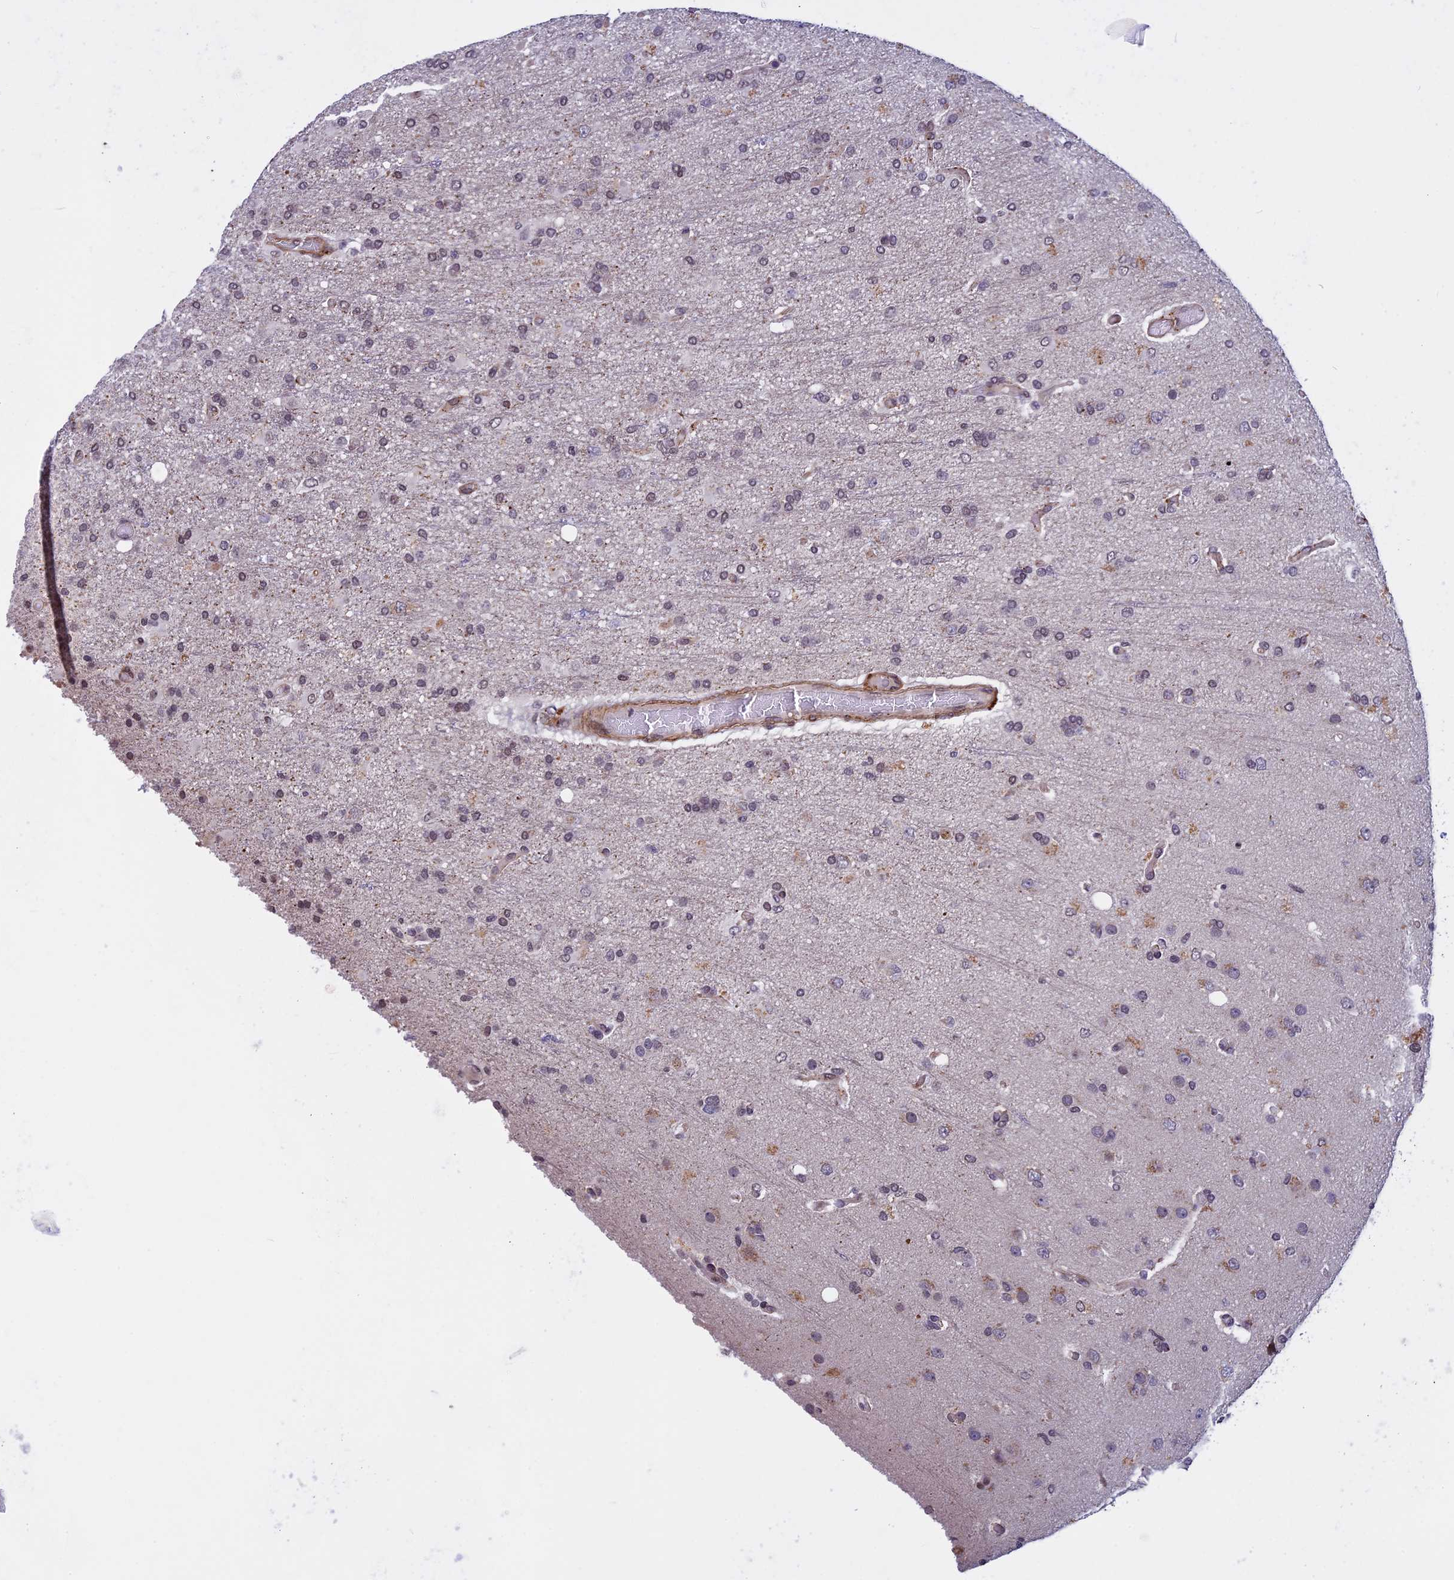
{"staining": {"intensity": "weak", "quantity": "25%-75%", "location": "nuclear"}, "tissue": "glioma", "cell_type": "Tumor cells", "image_type": "cancer", "snomed": [{"axis": "morphology", "description": "Glioma, malignant, High grade"}, {"axis": "topography", "description": "Brain"}], "caption": "Glioma tissue demonstrates weak nuclear staining in about 25%-75% of tumor cells, visualized by immunohistochemistry.", "gene": "NIPBL", "patient": {"sex": "female", "age": 74}}